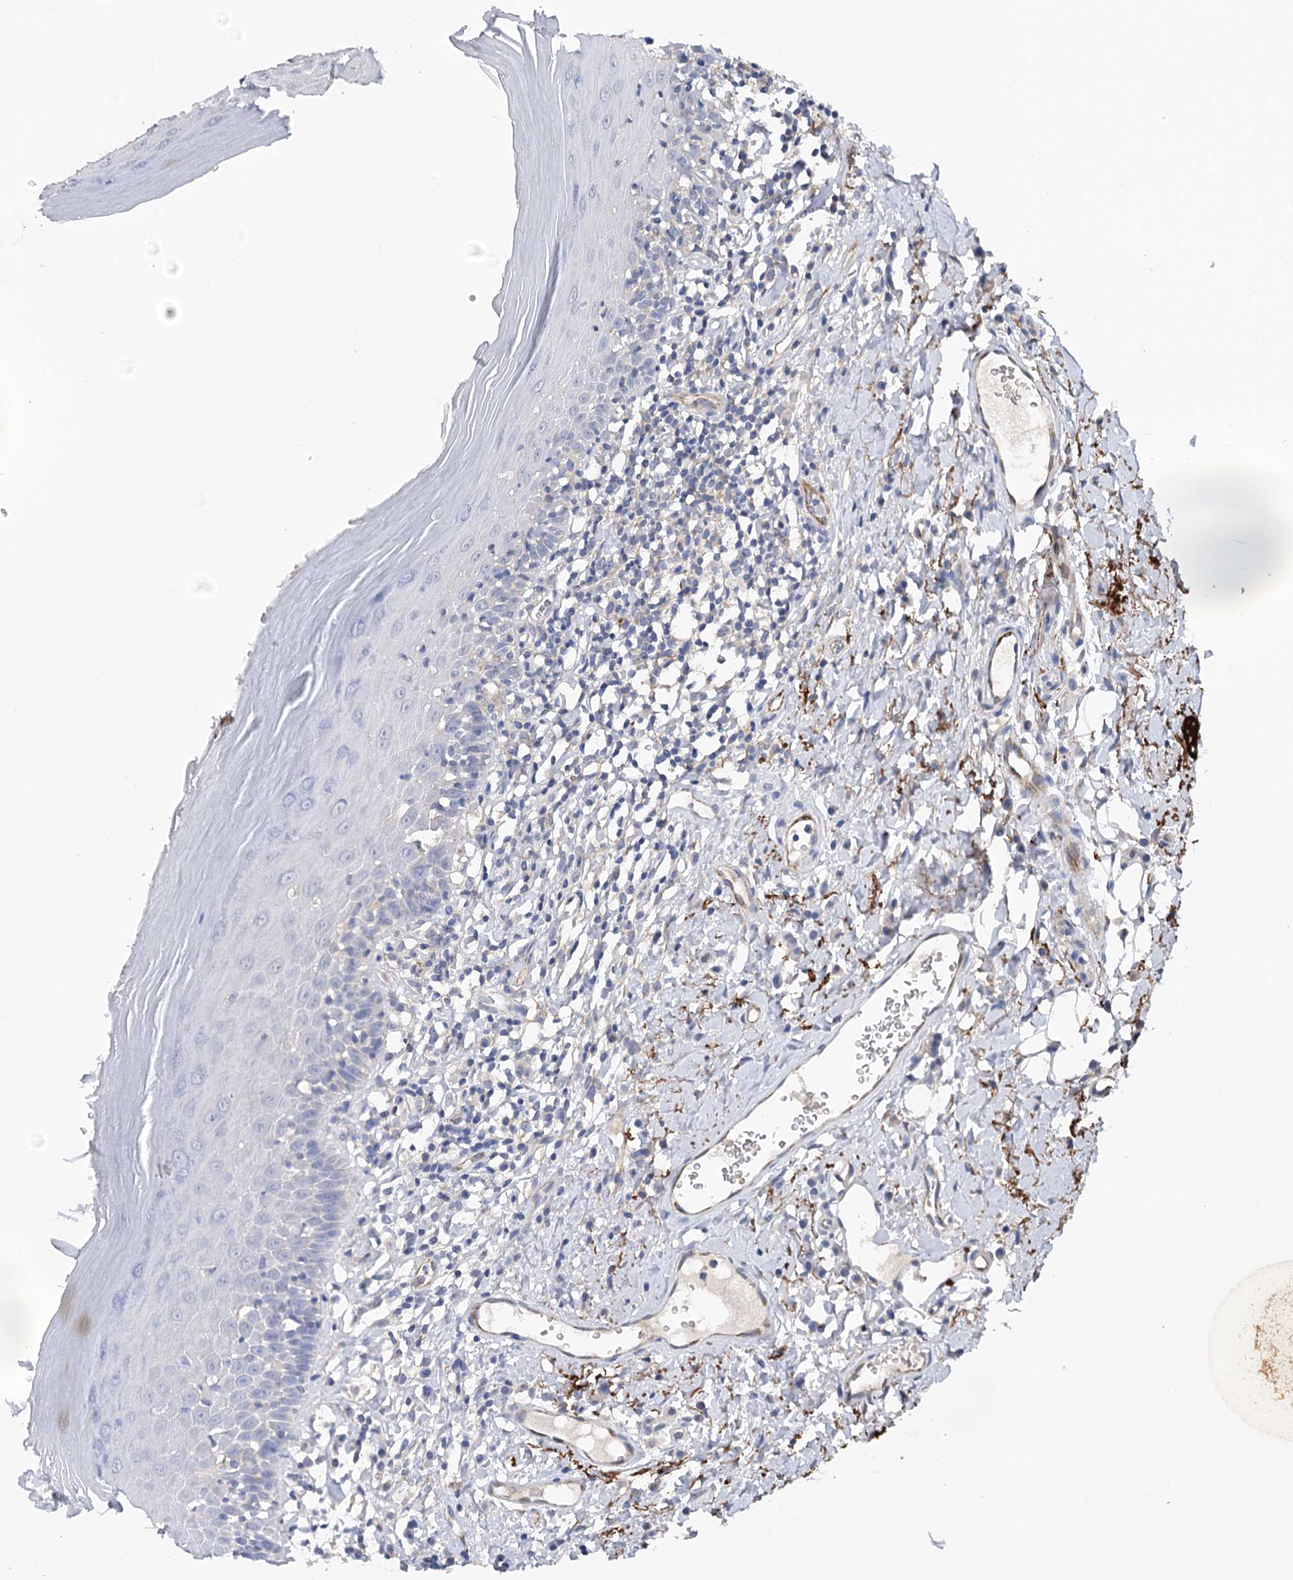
{"staining": {"intensity": "negative", "quantity": "none", "location": "none"}, "tissue": "oral mucosa", "cell_type": "Squamous epithelial cells", "image_type": "normal", "snomed": [{"axis": "morphology", "description": "Normal tissue, NOS"}, {"axis": "topography", "description": "Oral tissue"}], "caption": "DAB immunohistochemical staining of normal oral mucosa displays no significant expression in squamous epithelial cells.", "gene": "EPYC", "patient": {"sex": "male", "age": 82}}